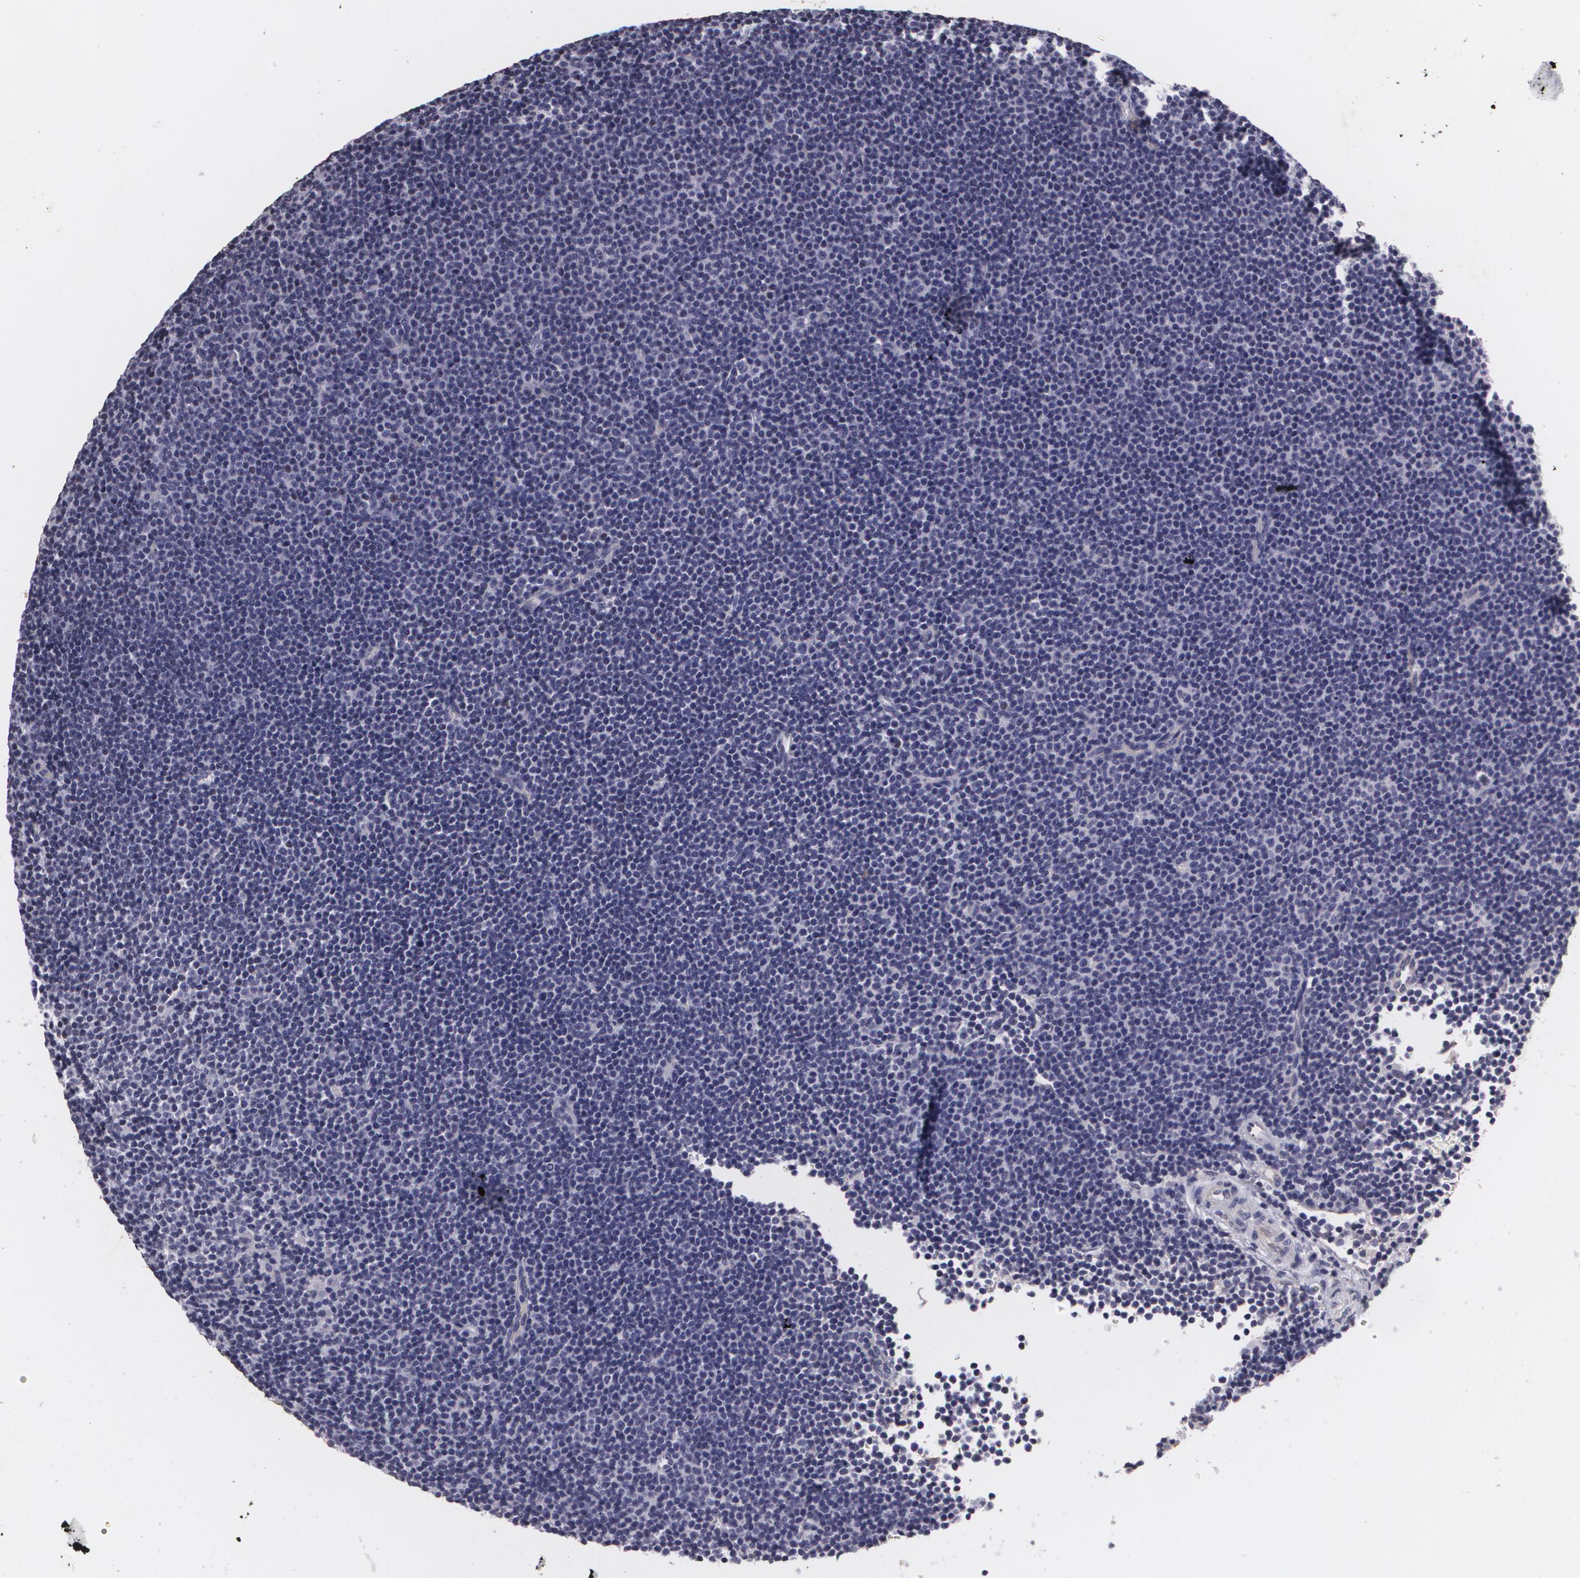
{"staining": {"intensity": "negative", "quantity": "none", "location": "none"}, "tissue": "lymphoma", "cell_type": "Tumor cells", "image_type": "cancer", "snomed": [{"axis": "morphology", "description": "Malignant lymphoma, non-Hodgkin's type, Low grade"}, {"axis": "topography", "description": "Lymph node"}], "caption": "Immunohistochemistry of human lymphoma exhibits no expression in tumor cells.", "gene": "KCNA4", "patient": {"sex": "female", "age": 69}}